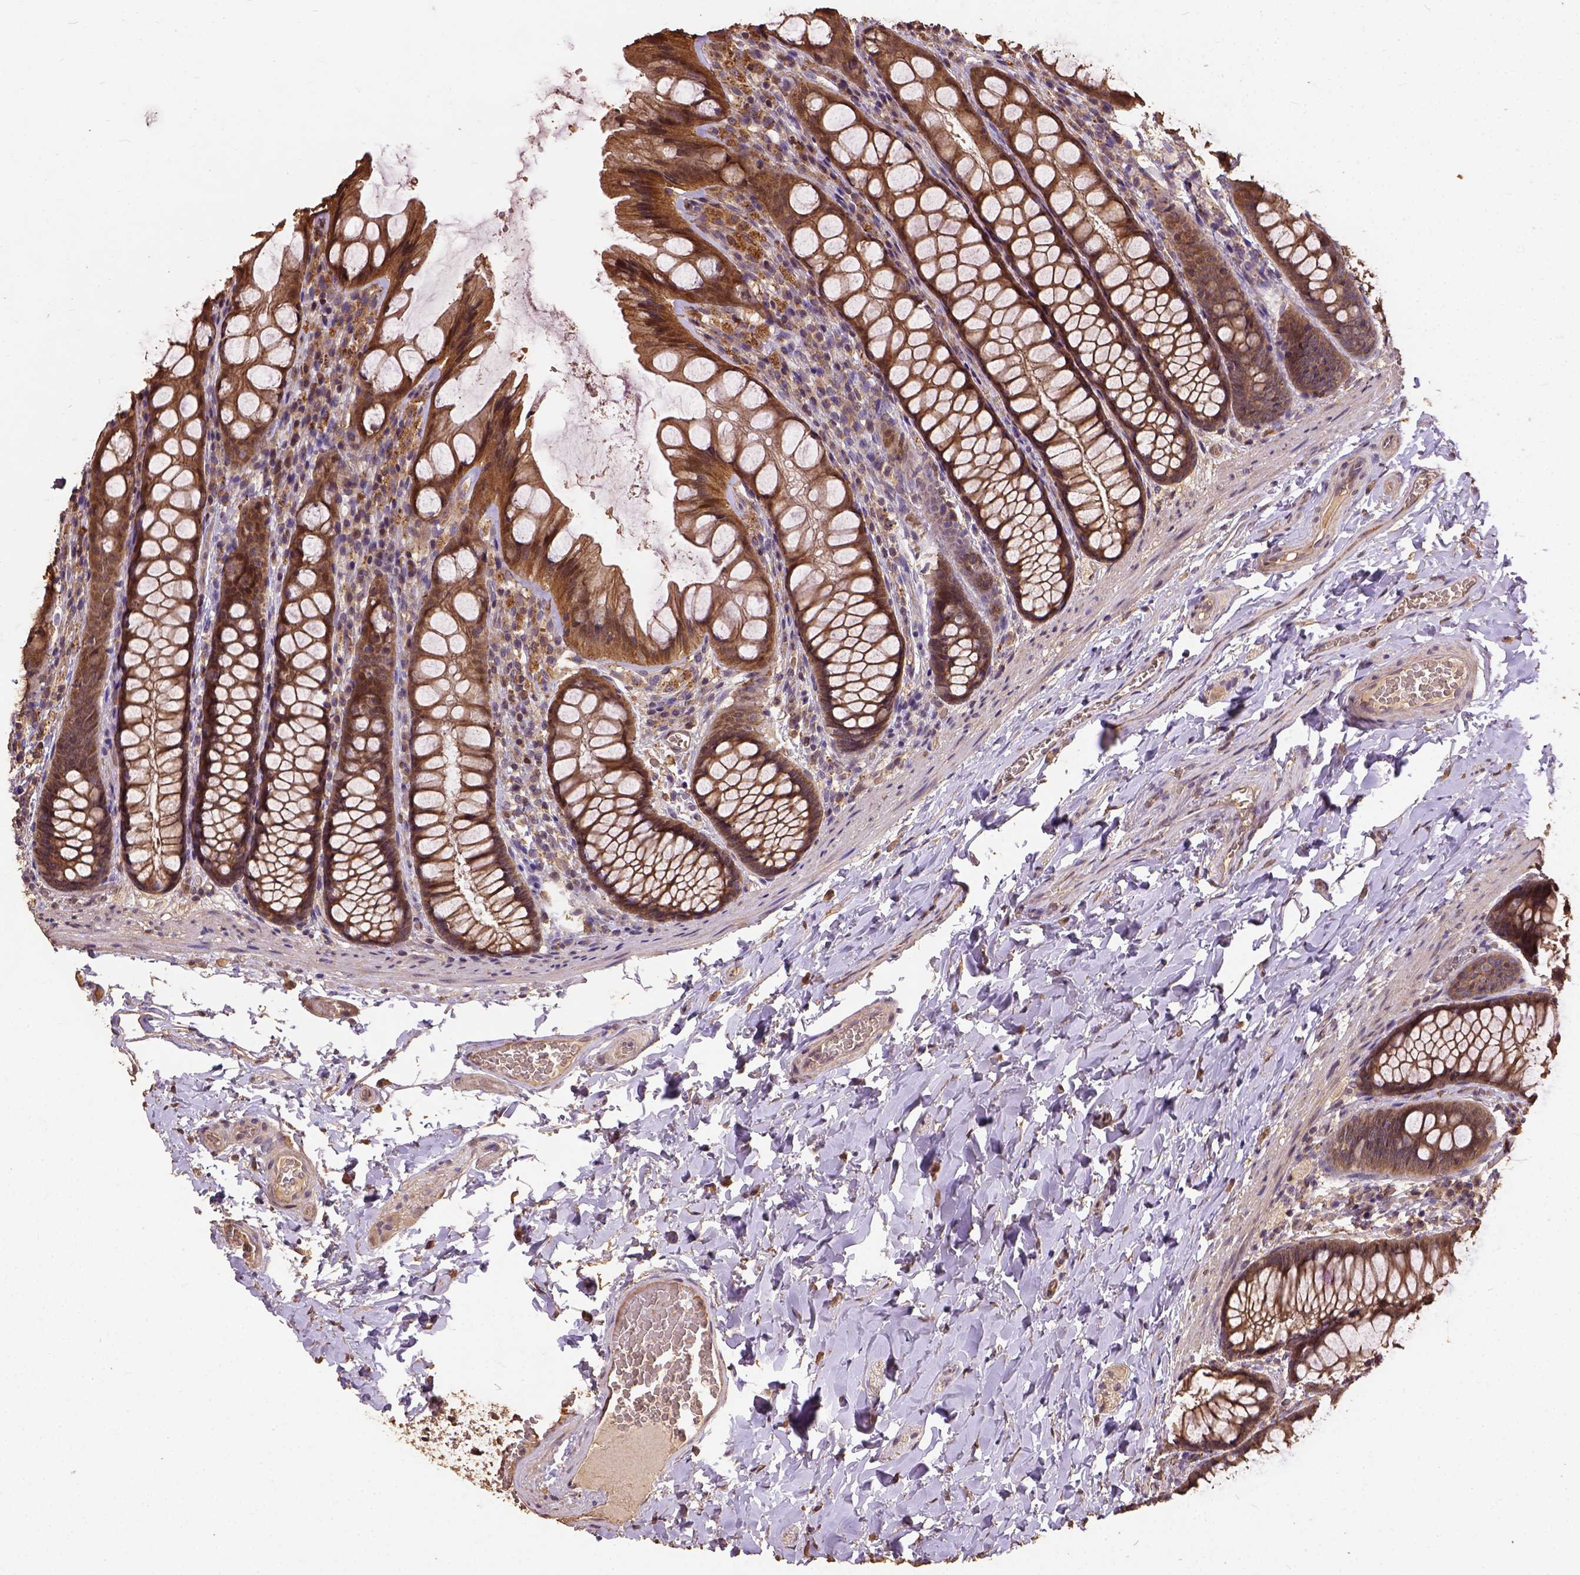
{"staining": {"intensity": "negative", "quantity": "none", "location": "none"}, "tissue": "colon", "cell_type": "Endothelial cells", "image_type": "normal", "snomed": [{"axis": "morphology", "description": "Normal tissue, NOS"}, {"axis": "topography", "description": "Colon"}], "caption": "This image is of normal colon stained with immunohistochemistry to label a protein in brown with the nuclei are counter-stained blue. There is no expression in endothelial cells.", "gene": "ATP1B3", "patient": {"sex": "male", "age": 47}}